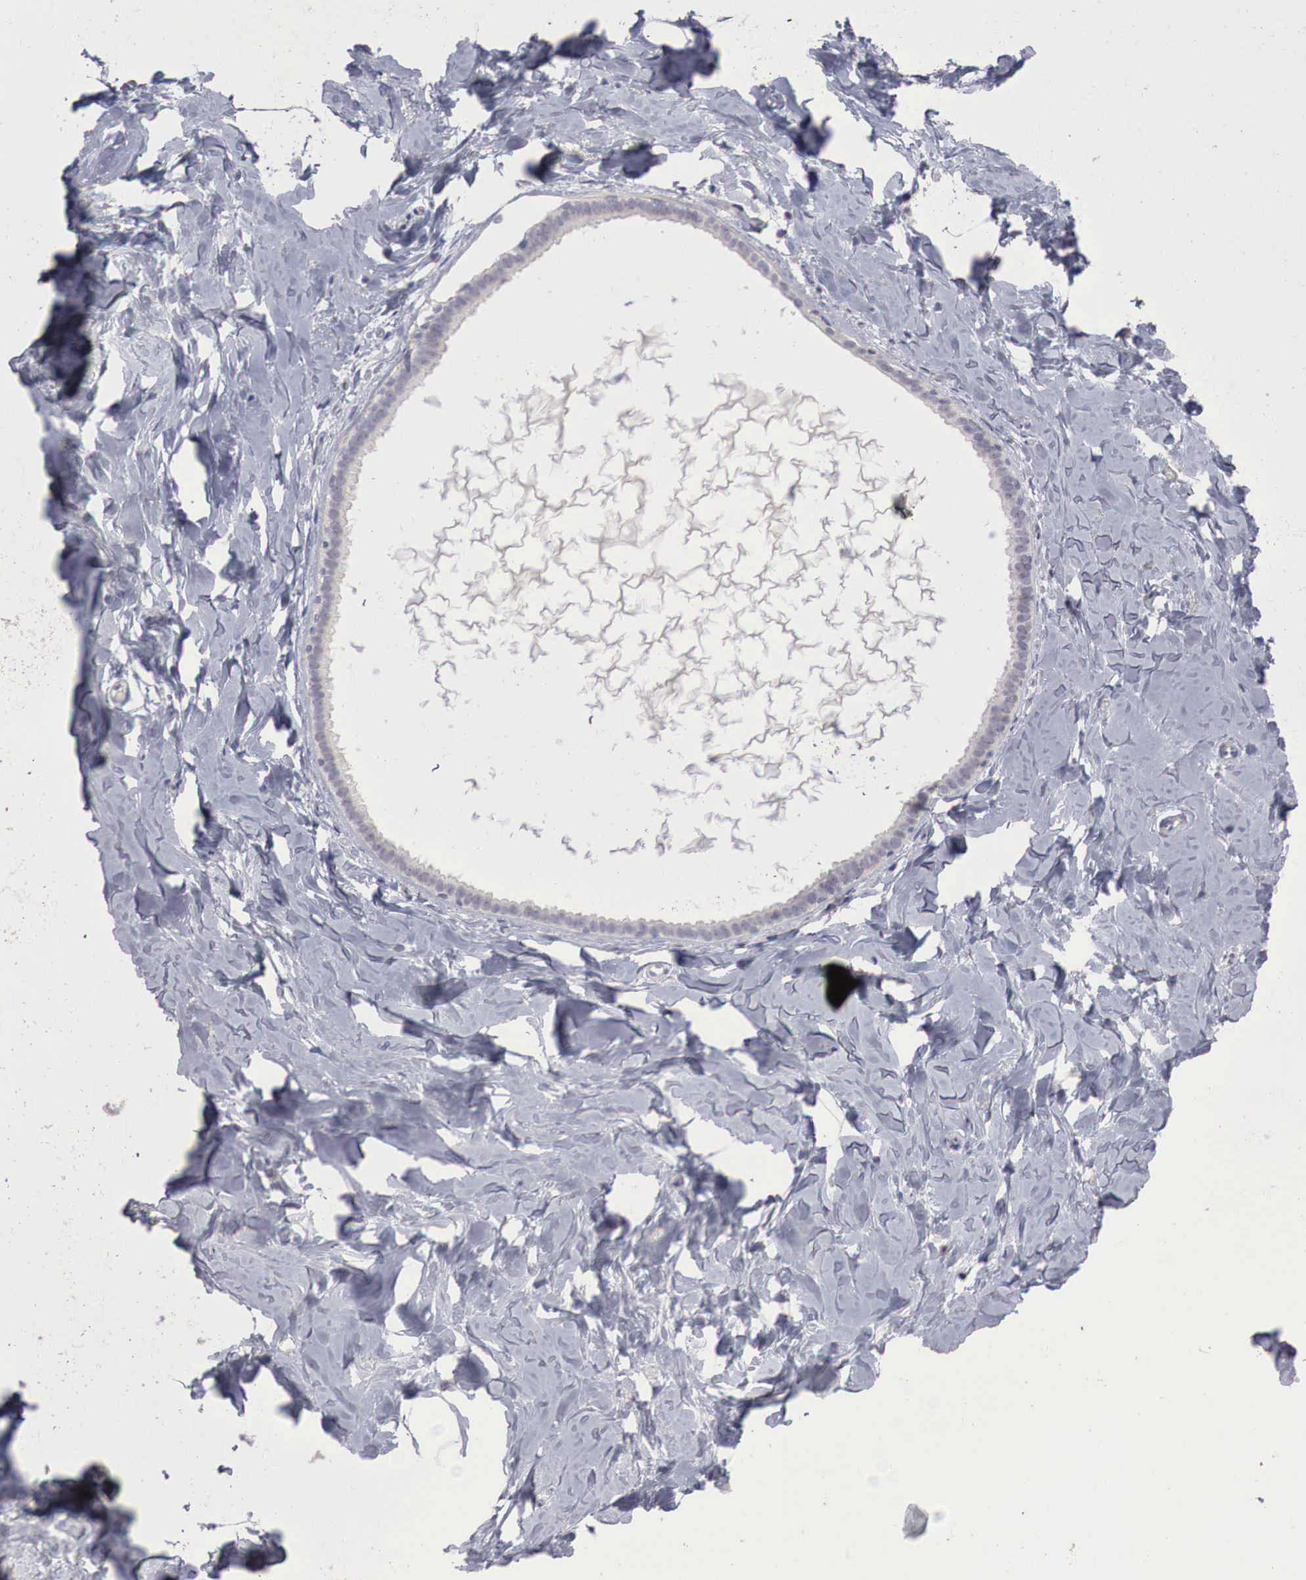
{"staining": {"intensity": "negative", "quantity": "none", "location": "none"}, "tissue": "breast", "cell_type": "Glandular cells", "image_type": "normal", "snomed": [{"axis": "morphology", "description": "Normal tissue, NOS"}, {"axis": "topography", "description": "Breast"}], "caption": "Image shows no significant protein positivity in glandular cells of unremarkable breast.", "gene": "GATA1", "patient": {"sex": "female", "age": 54}}